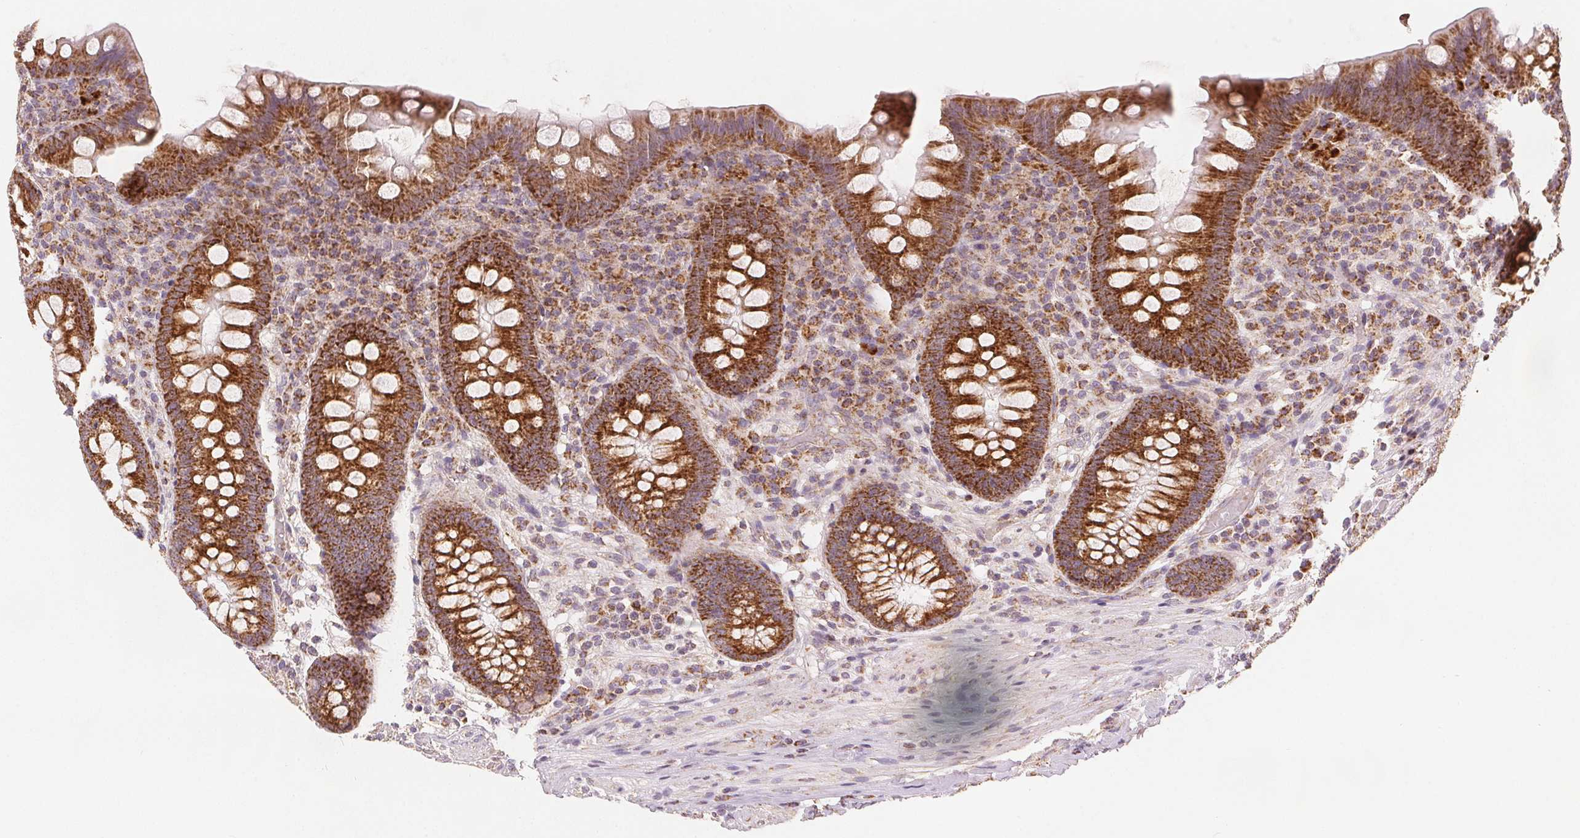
{"staining": {"intensity": "strong", "quantity": ">75%", "location": "cytoplasmic/membranous"}, "tissue": "appendix", "cell_type": "Glandular cells", "image_type": "normal", "snomed": [{"axis": "morphology", "description": "Normal tissue, NOS"}, {"axis": "topography", "description": "Appendix"}], "caption": "This is an image of immunohistochemistry staining of benign appendix, which shows strong expression in the cytoplasmic/membranous of glandular cells.", "gene": "SDHB", "patient": {"sex": "male", "age": 71}}